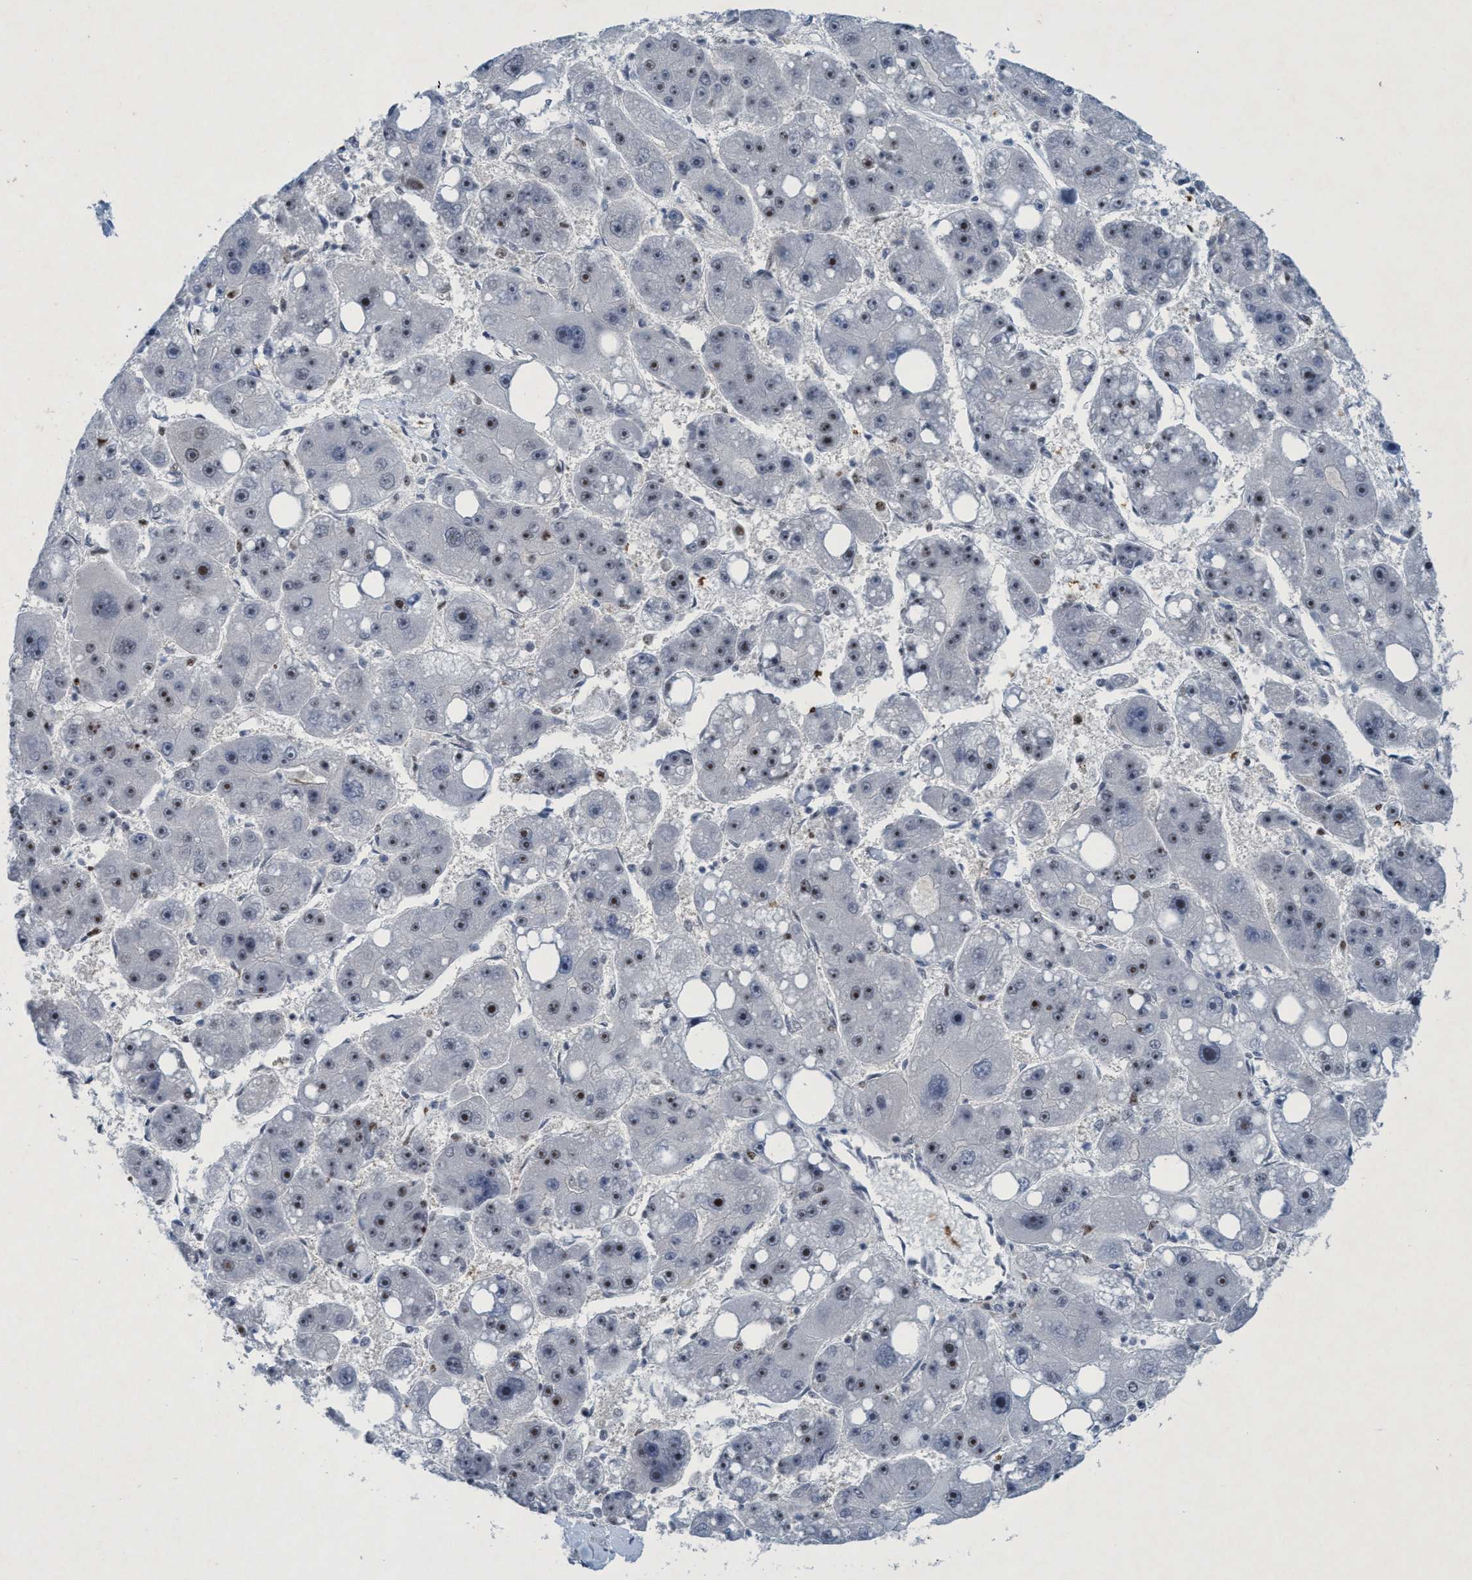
{"staining": {"intensity": "weak", "quantity": "25%-75%", "location": "nuclear"}, "tissue": "liver cancer", "cell_type": "Tumor cells", "image_type": "cancer", "snomed": [{"axis": "morphology", "description": "Carcinoma, Hepatocellular, NOS"}, {"axis": "topography", "description": "Liver"}], "caption": "Immunohistochemistry image of liver hepatocellular carcinoma stained for a protein (brown), which demonstrates low levels of weak nuclear expression in about 25%-75% of tumor cells.", "gene": "CWC27", "patient": {"sex": "female", "age": 61}}